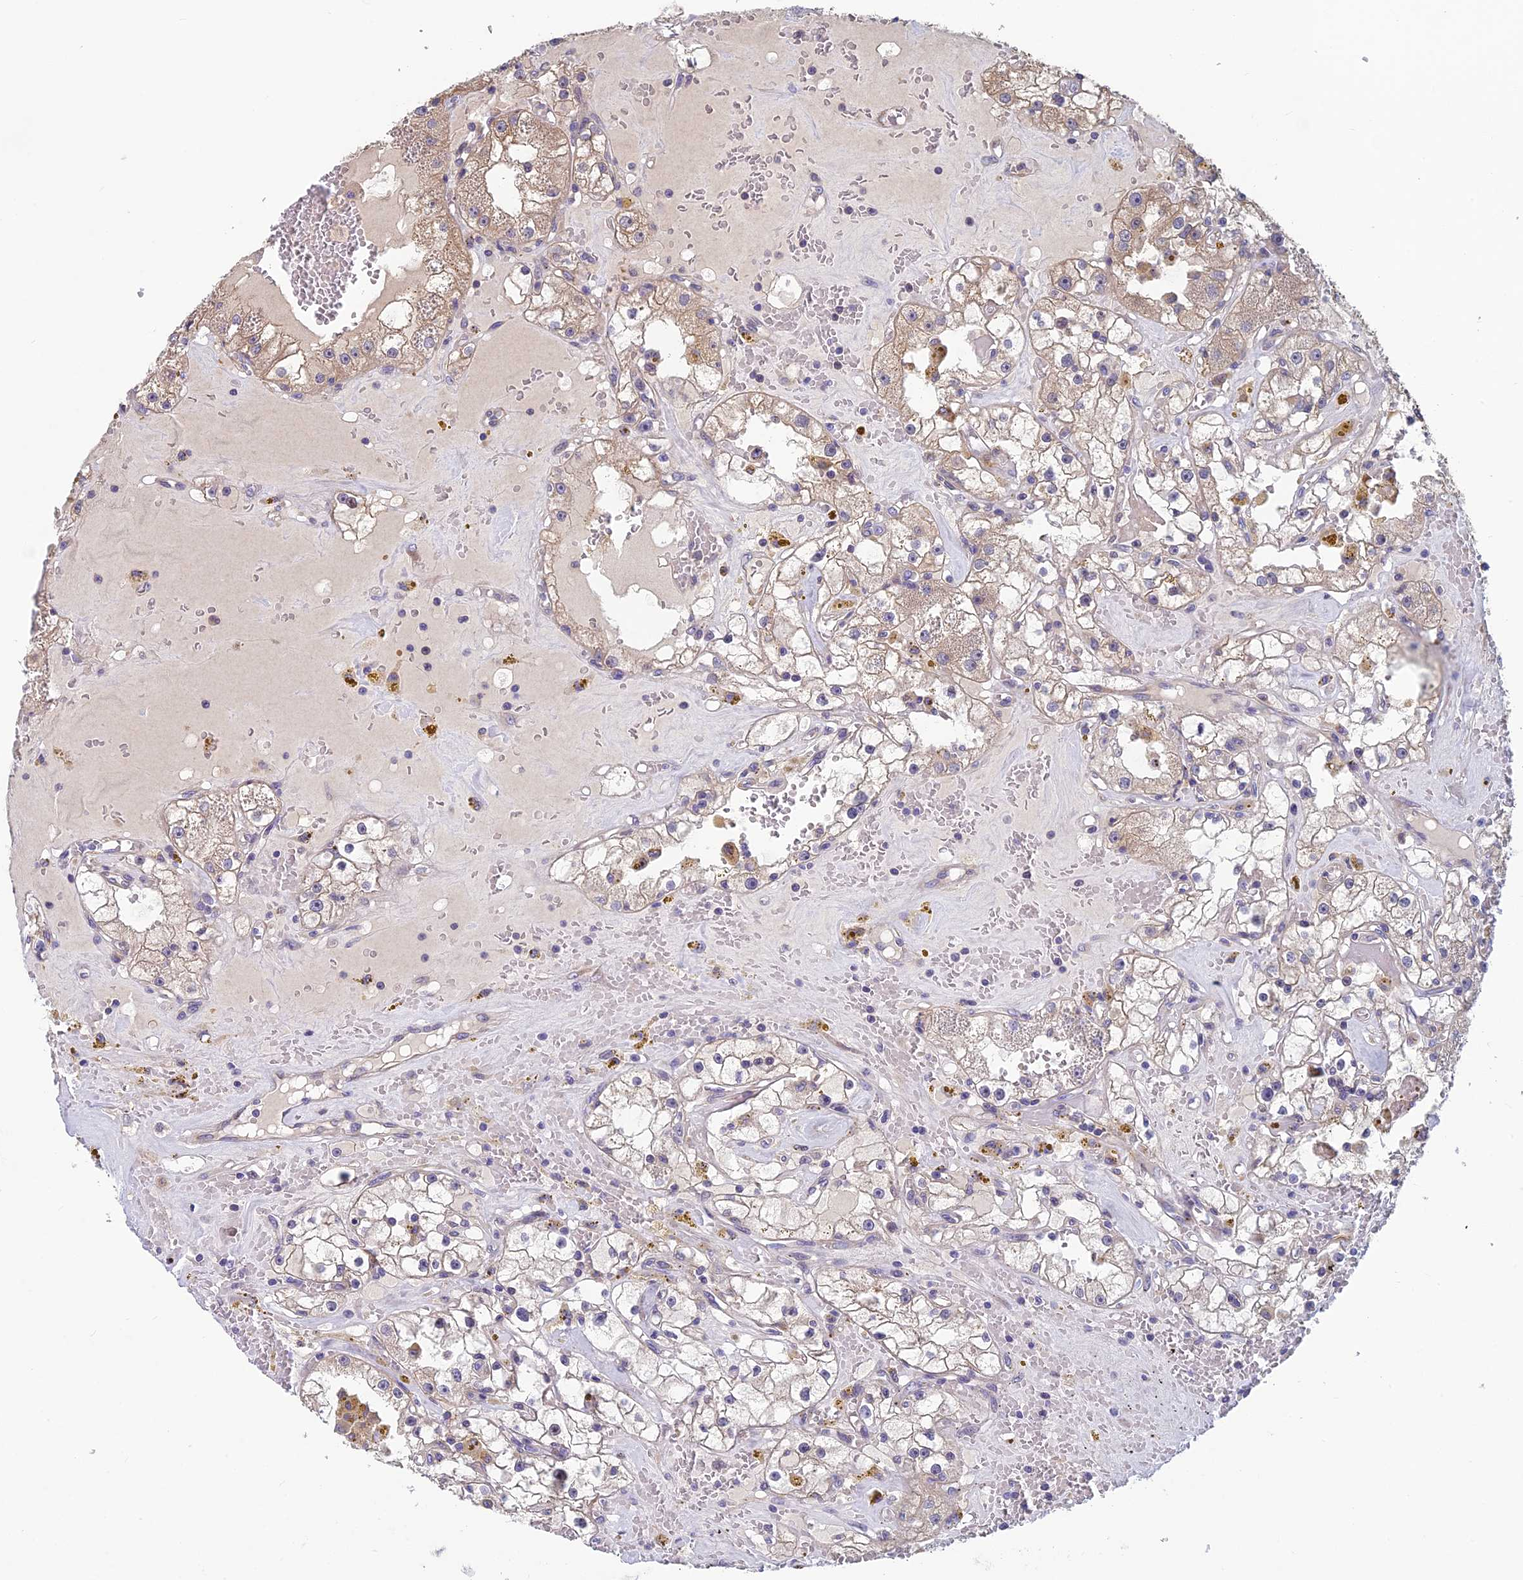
{"staining": {"intensity": "weak", "quantity": "25%-75%", "location": "cytoplasmic/membranous"}, "tissue": "renal cancer", "cell_type": "Tumor cells", "image_type": "cancer", "snomed": [{"axis": "morphology", "description": "Adenocarcinoma, NOS"}, {"axis": "topography", "description": "Kidney"}], "caption": "Renal adenocarcinoma stained with a brown dye reveals weak cytoplasmic/membranous positive expression in about 25%-75% of tumor cells.", "gene": "HECA", "patient": {"sex": "male", "age": 56}}